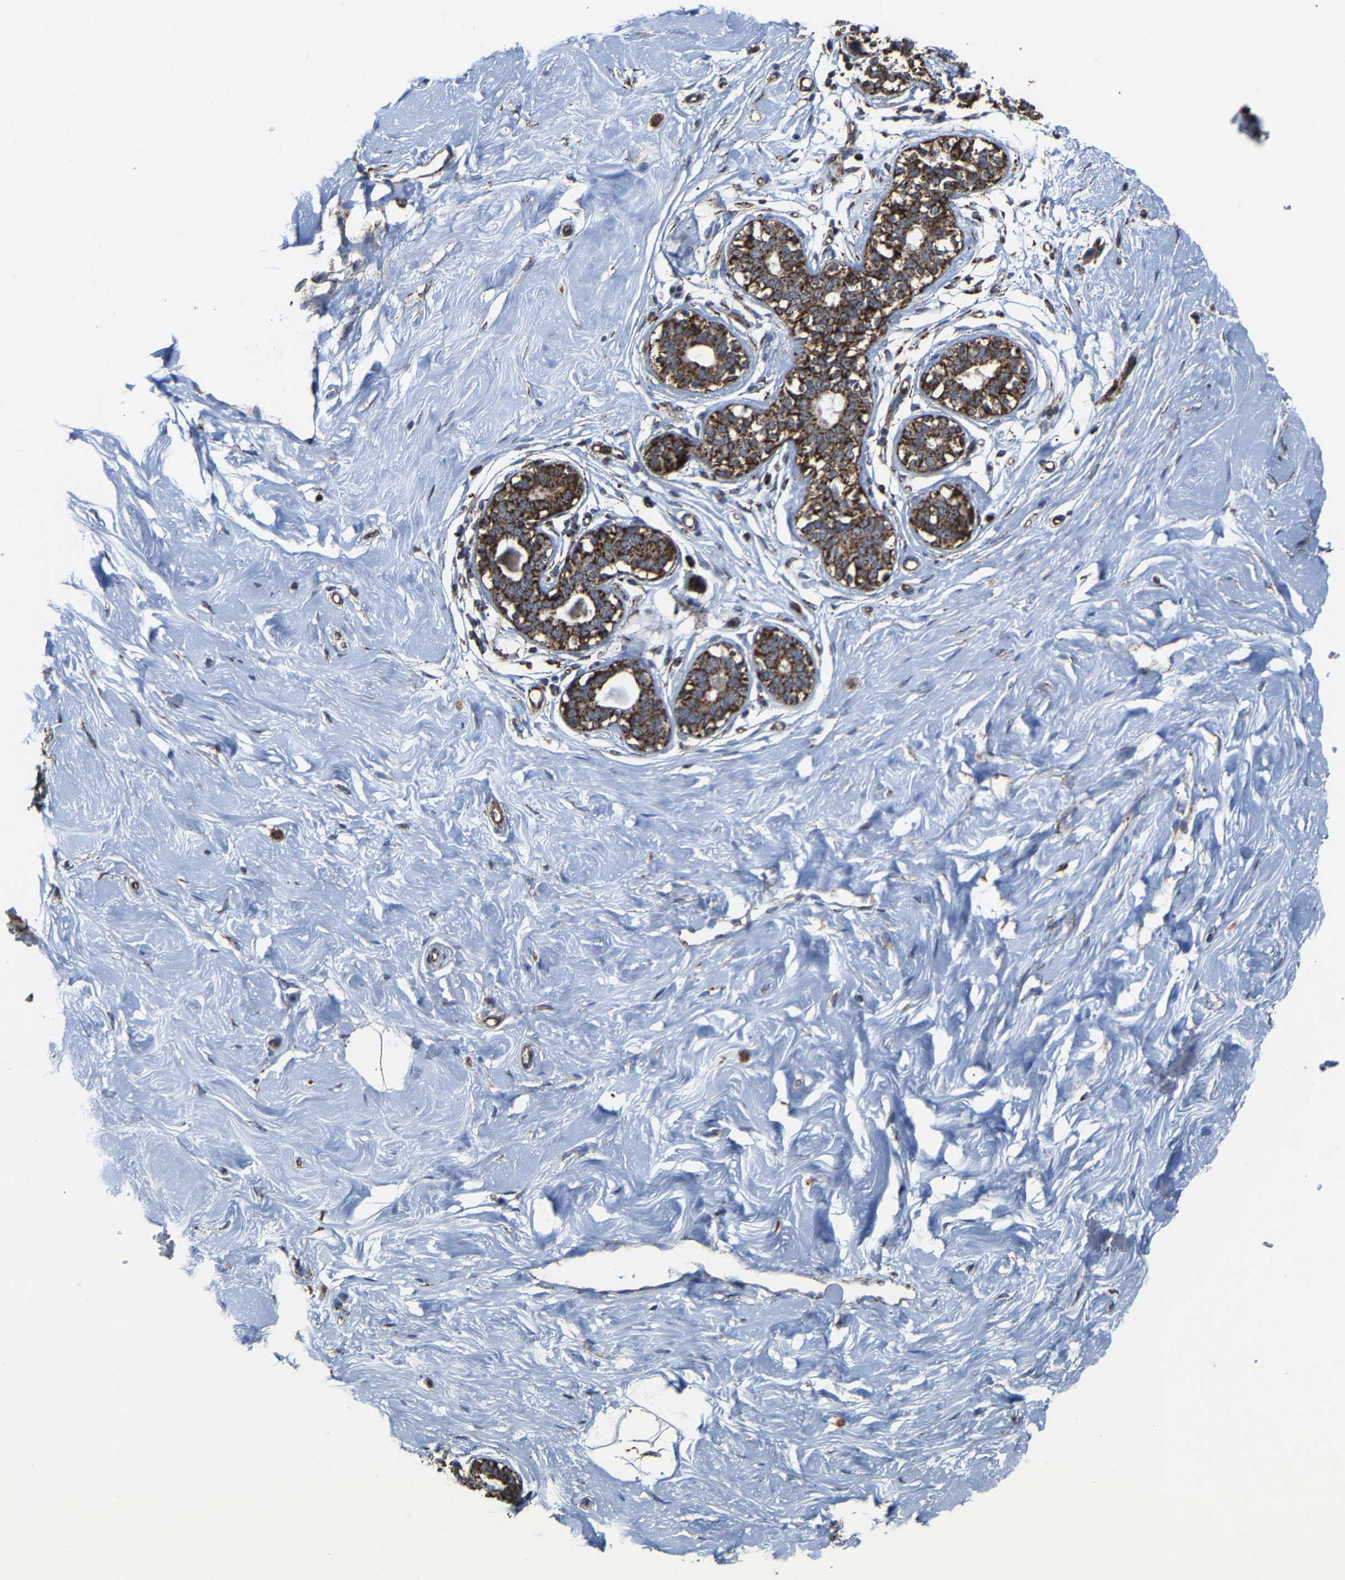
{"staining": {"intensity": "moderate", "quantity": ">75%", "location": "cytoplasmic/membranous"}, "tissue": "breast", "cell_type": "Adipocytes", "image_type": "normal", "snomed": [{"axis": "morphology", "description": "Normal tissue, NOS"}, {"axis": "topography", "description": "Breast"}], "caption": "About >75% of adipocytes in unremarkable human breast show moderate cytoplasmic/membranous protein expression as visualized by brown immunohistochemical staining.", "gene": "NDUFV3", "patient": {"sex": "female", "age": 23}}